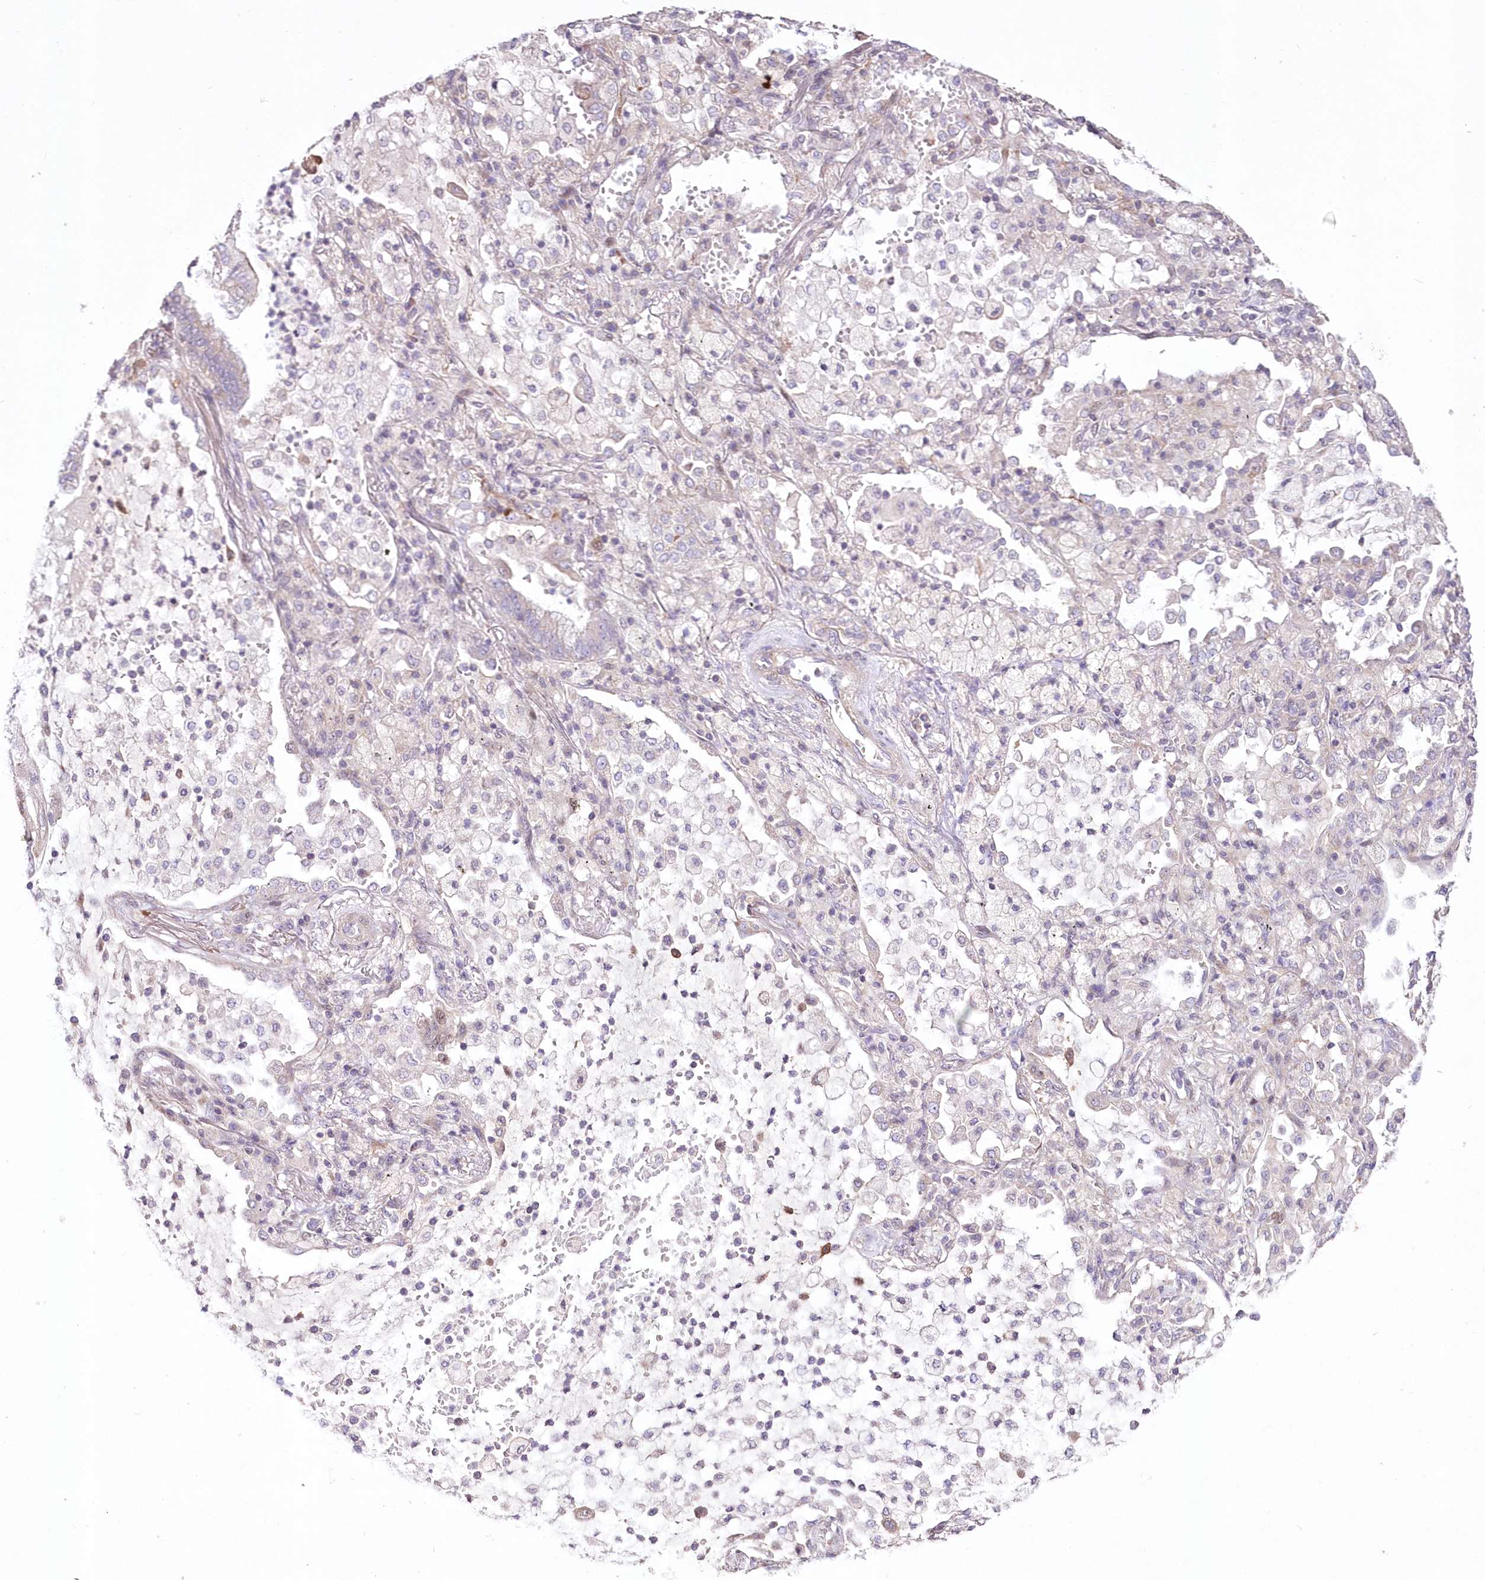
{"staining": {"intensity": "negative", "quantity": "none", "location": "none"}, "tissue": "lung cancer", "cell_type": "Tumor cells", "image_type": "cancer", "snomed": [{"axis": "morphology", "description": "Adenocarcinoma, NOS"}, {"axis": "topography", "description": "Lung"}], "caption": "An immunohistochemistry (IHC) photomicrograph of adenocarcinoma (lung) is shown. There is no staining in tumor cells of adenocarcinoma (lung).", "gene": "FAM241B", "patient": {"sex": "female", "age": 70}}